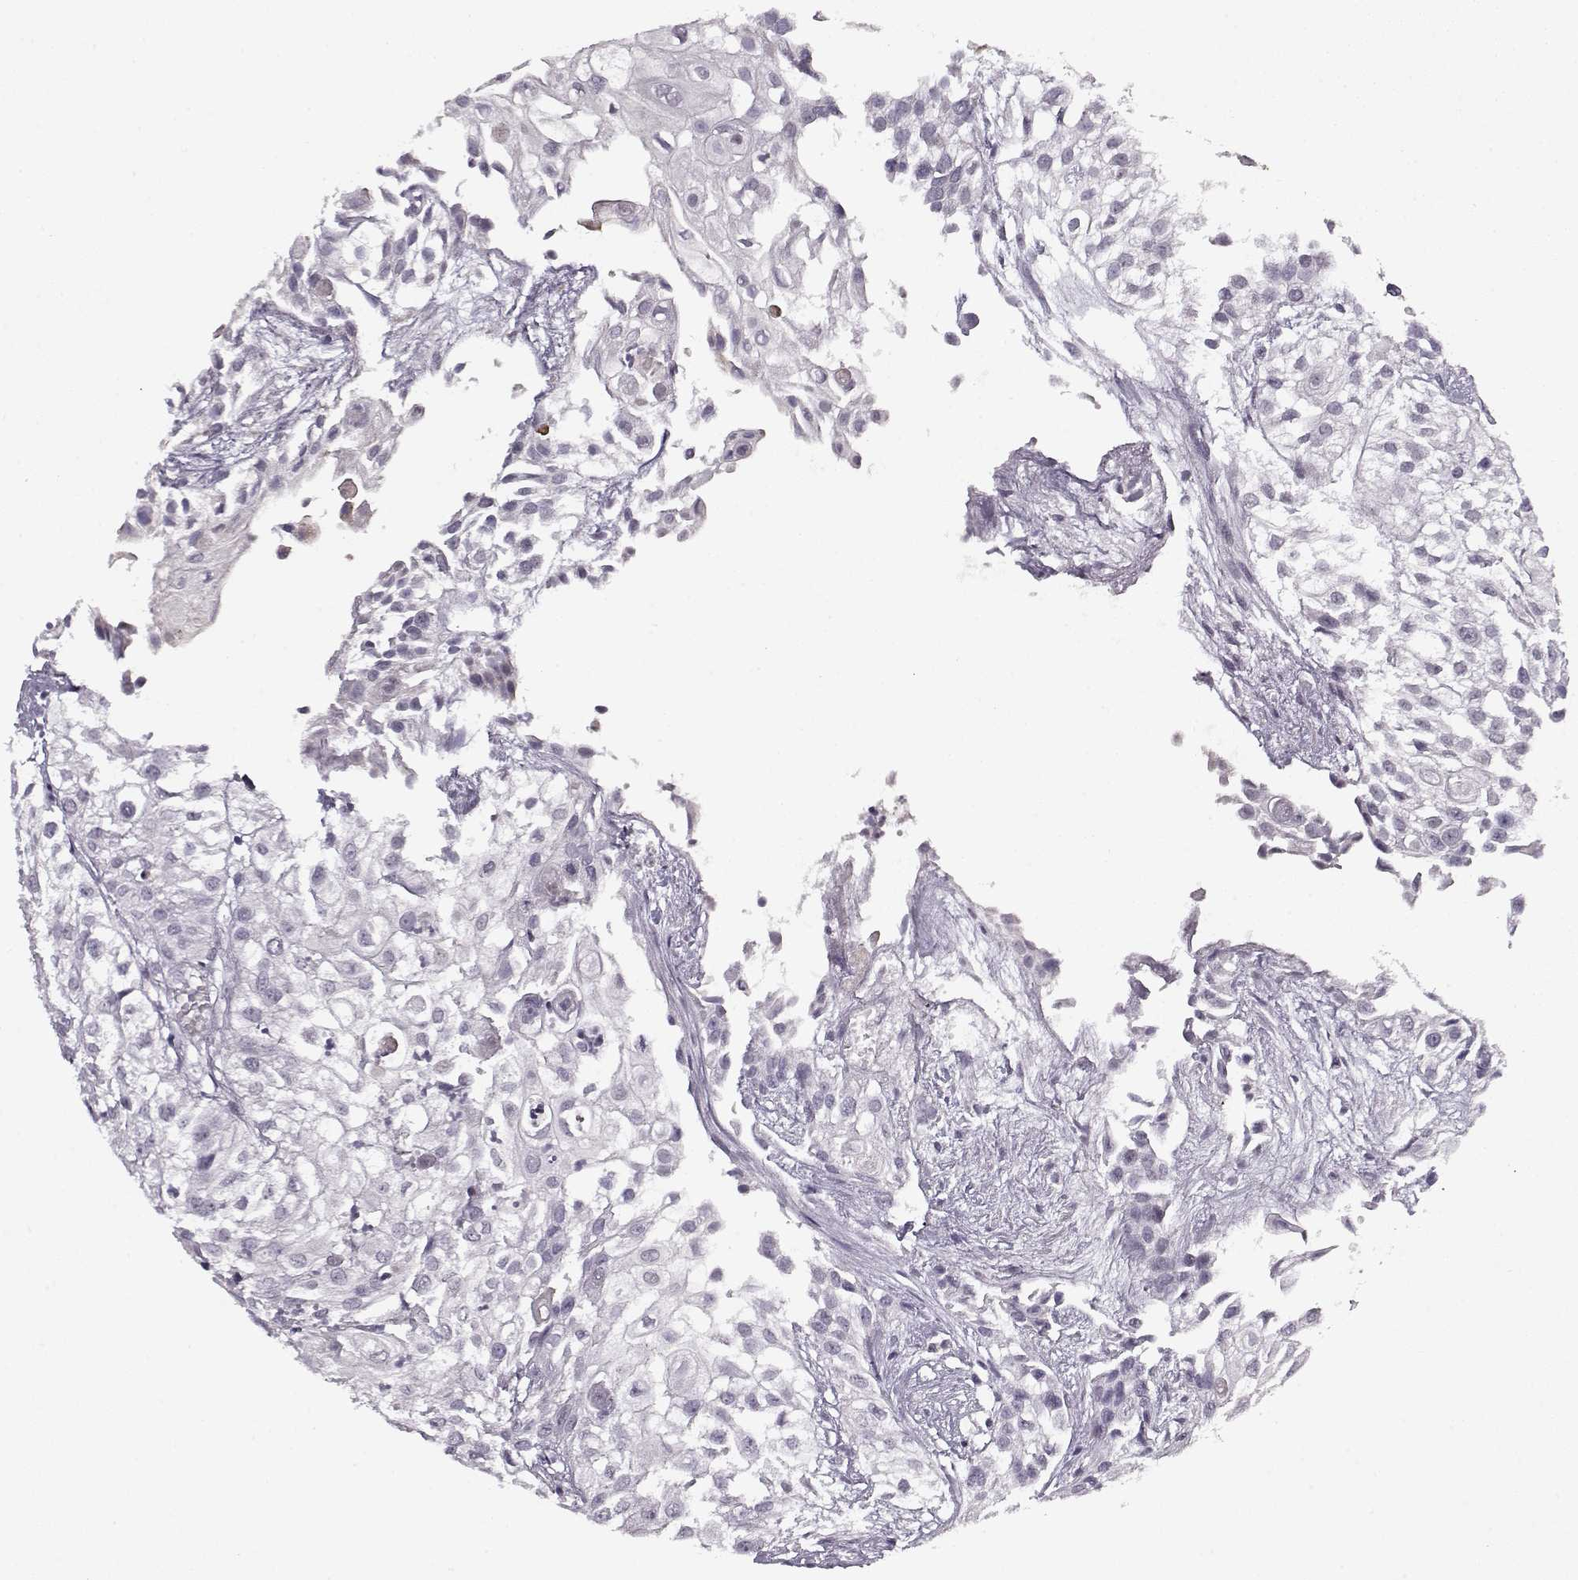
{"staining": {"intensity": "negative", "quantity": "none", "location": "none"}, "tissue": "urothelial cancer", "cell_type": "Tumor cells", "image_type": "cancer", "snomed": [{"axis": "morphology", "description": "Urothelial carcinoma, High grade"}, {"axis": "topography", "description": "Urinary bladder"}], "caption": "A photomicrograph of urothelial cancer stained for a protein reveals no brown staining in tumor cells.", "gene": "KRT9", "patient": {"sex": "female", "age": 79}}